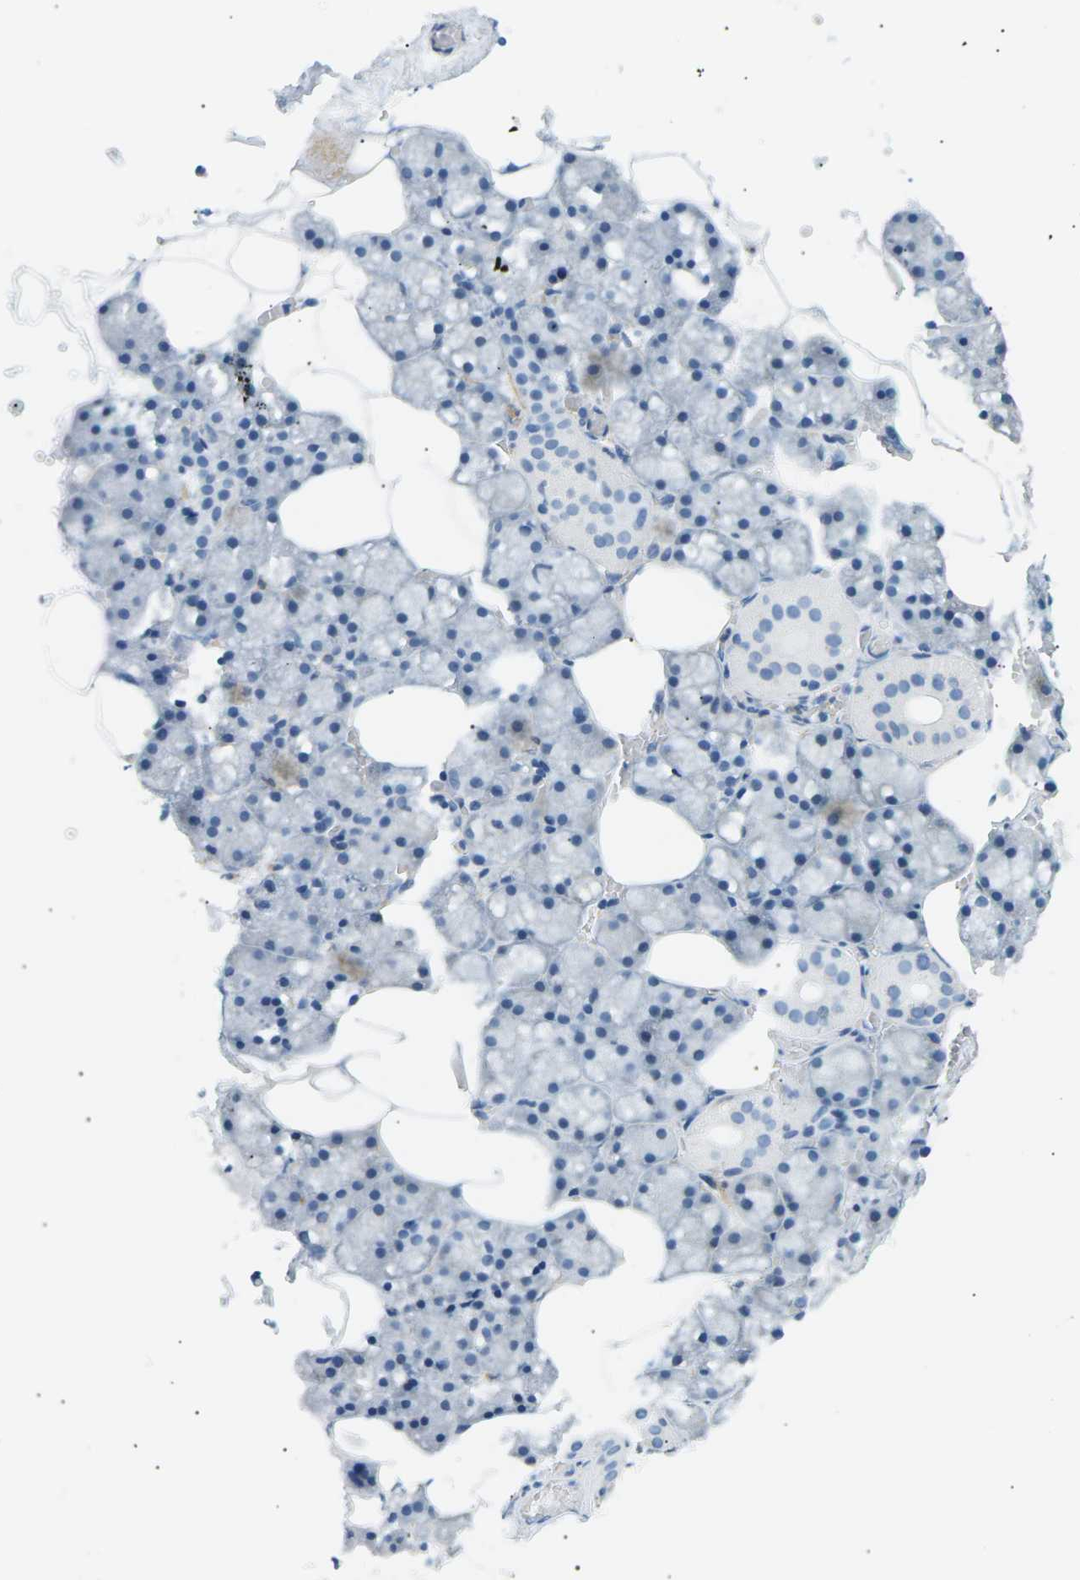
{"staining": {"intensity": "negative", "quantity": "none", "location": "none"}, "tissue": "salivary gland", "cell_type": "Glandular cells", "image_type": "normal", "snomed": [{"axis": "morphology", "description": "Normal tissue, NOS"}, {"axis": "topography", "description": "Salivary gland"}], "caption": "Immunohistochemistry (IHC) of unremarkable salivary gland shows no expression in glandular cells.", "gene": "SEPTIN5", "patient": {"sex": "male", "age": 62}}